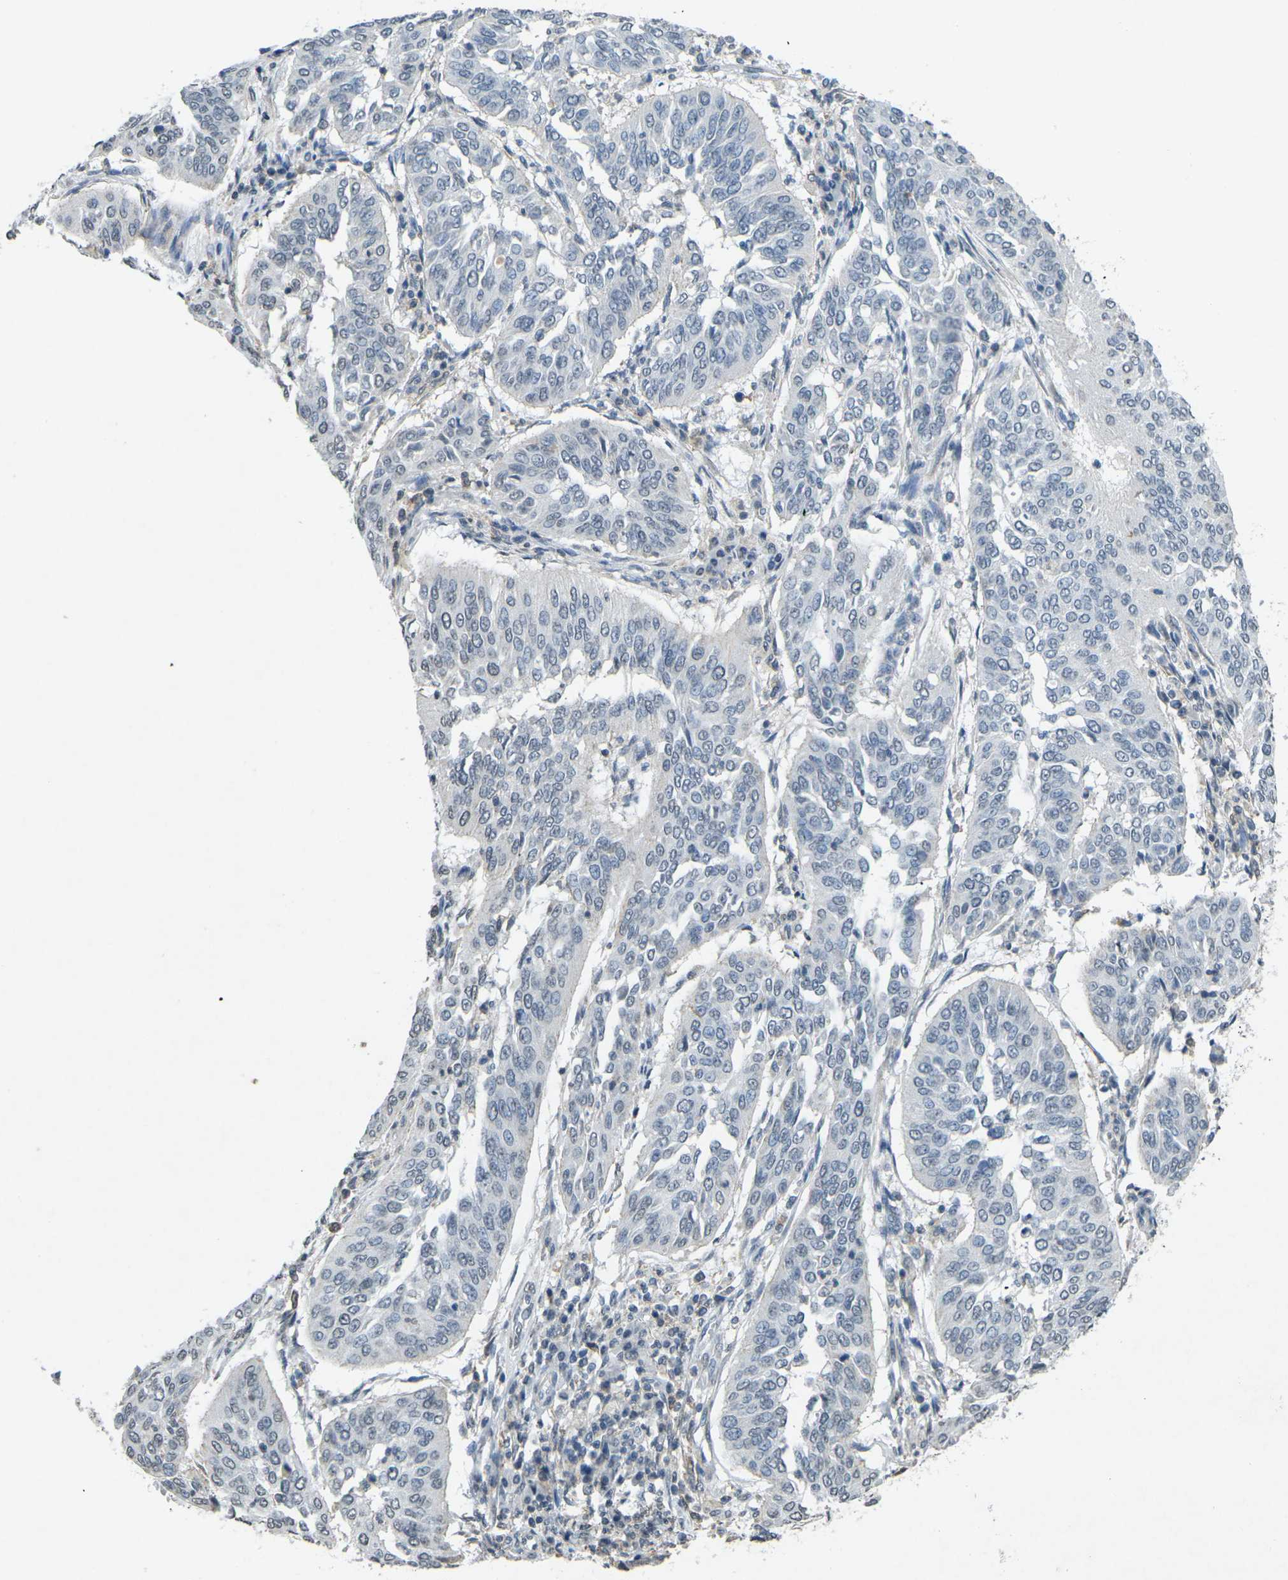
{"staining": {"intensity": "negative", "quantity": "none", "location": "none"}, "tissue": "cervical cancer", "cell_type": "Tumor cells", "image_type": "cancer", "snomed": [{"axis": "morphology", "description": "Normal tissue, NOS"}, {"axis": "morphology", "description": "Squamous cell carcinoma, NOS"}, {"axis": "topography", "description": "Cervix"}], "caption": "This is an immunohistochemistry (IHC) photomicrograph of human cervical squamous cell carcinoma. There is no staining in tumor cells.", "gene": "TFR2", "patient": {"sex": "female", "age": 39}}